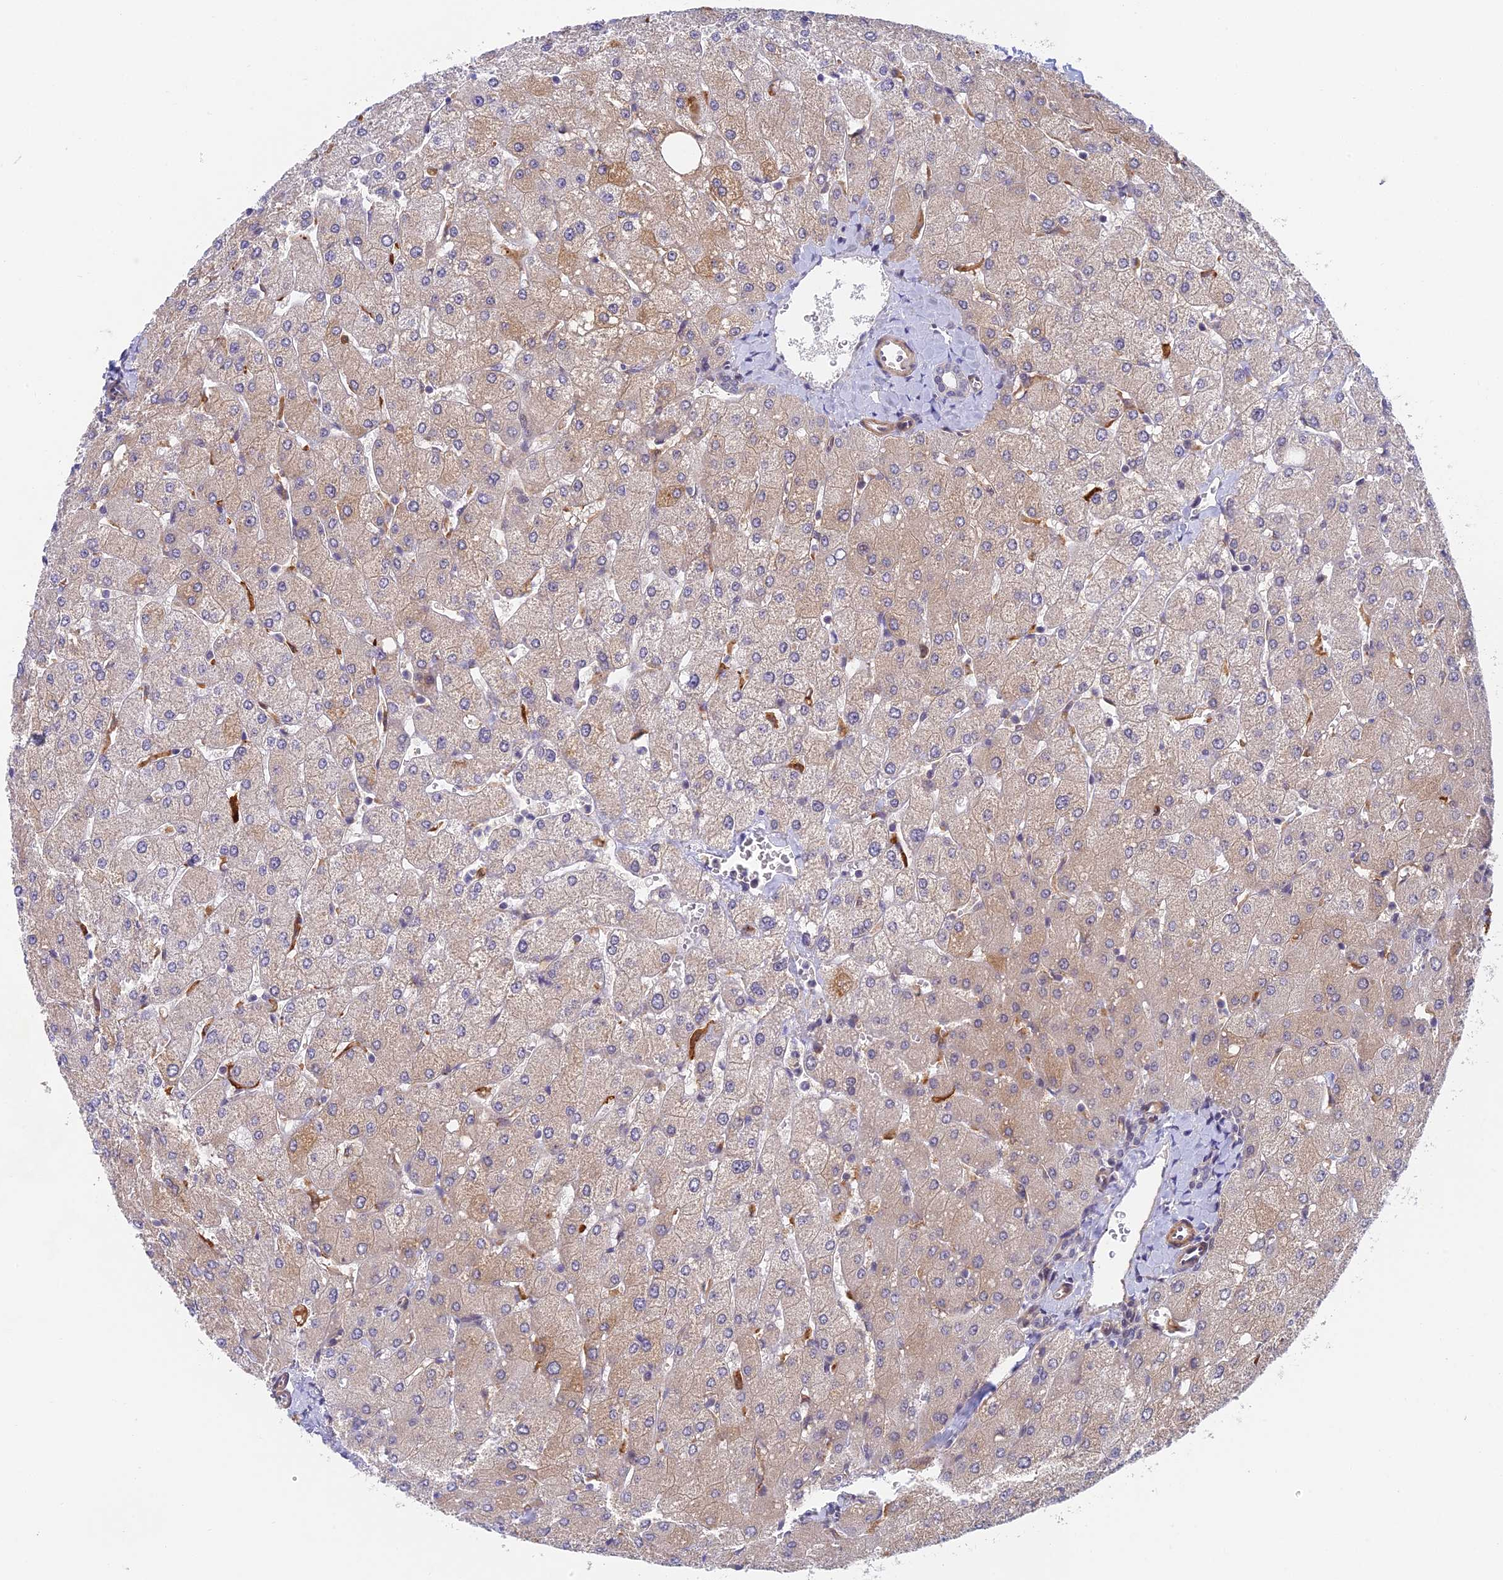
{"staining": {"intensity": "negative", "quantity": "none", "location": "none"}, "tissue": "liver", "cell_type": "Cholangiocytes", "image_type": "normal", "snomed": [{"axis": "morphology", "description": "Normal tissue, NOS"}, {"axis": "topography", "description": "Liver"}], "caption": "Immunohistochemistry histopathology image of unremarkable liver stained for a protein (brown), which demonstrates no staining in cholangiocytes. Brightfield microscopy of IHC stained with DAB (brown) and hematoxylin (blue), captured at high magnification.", "gene": "NSMCE1", "patient": {"sex": "male", "age": 55}}